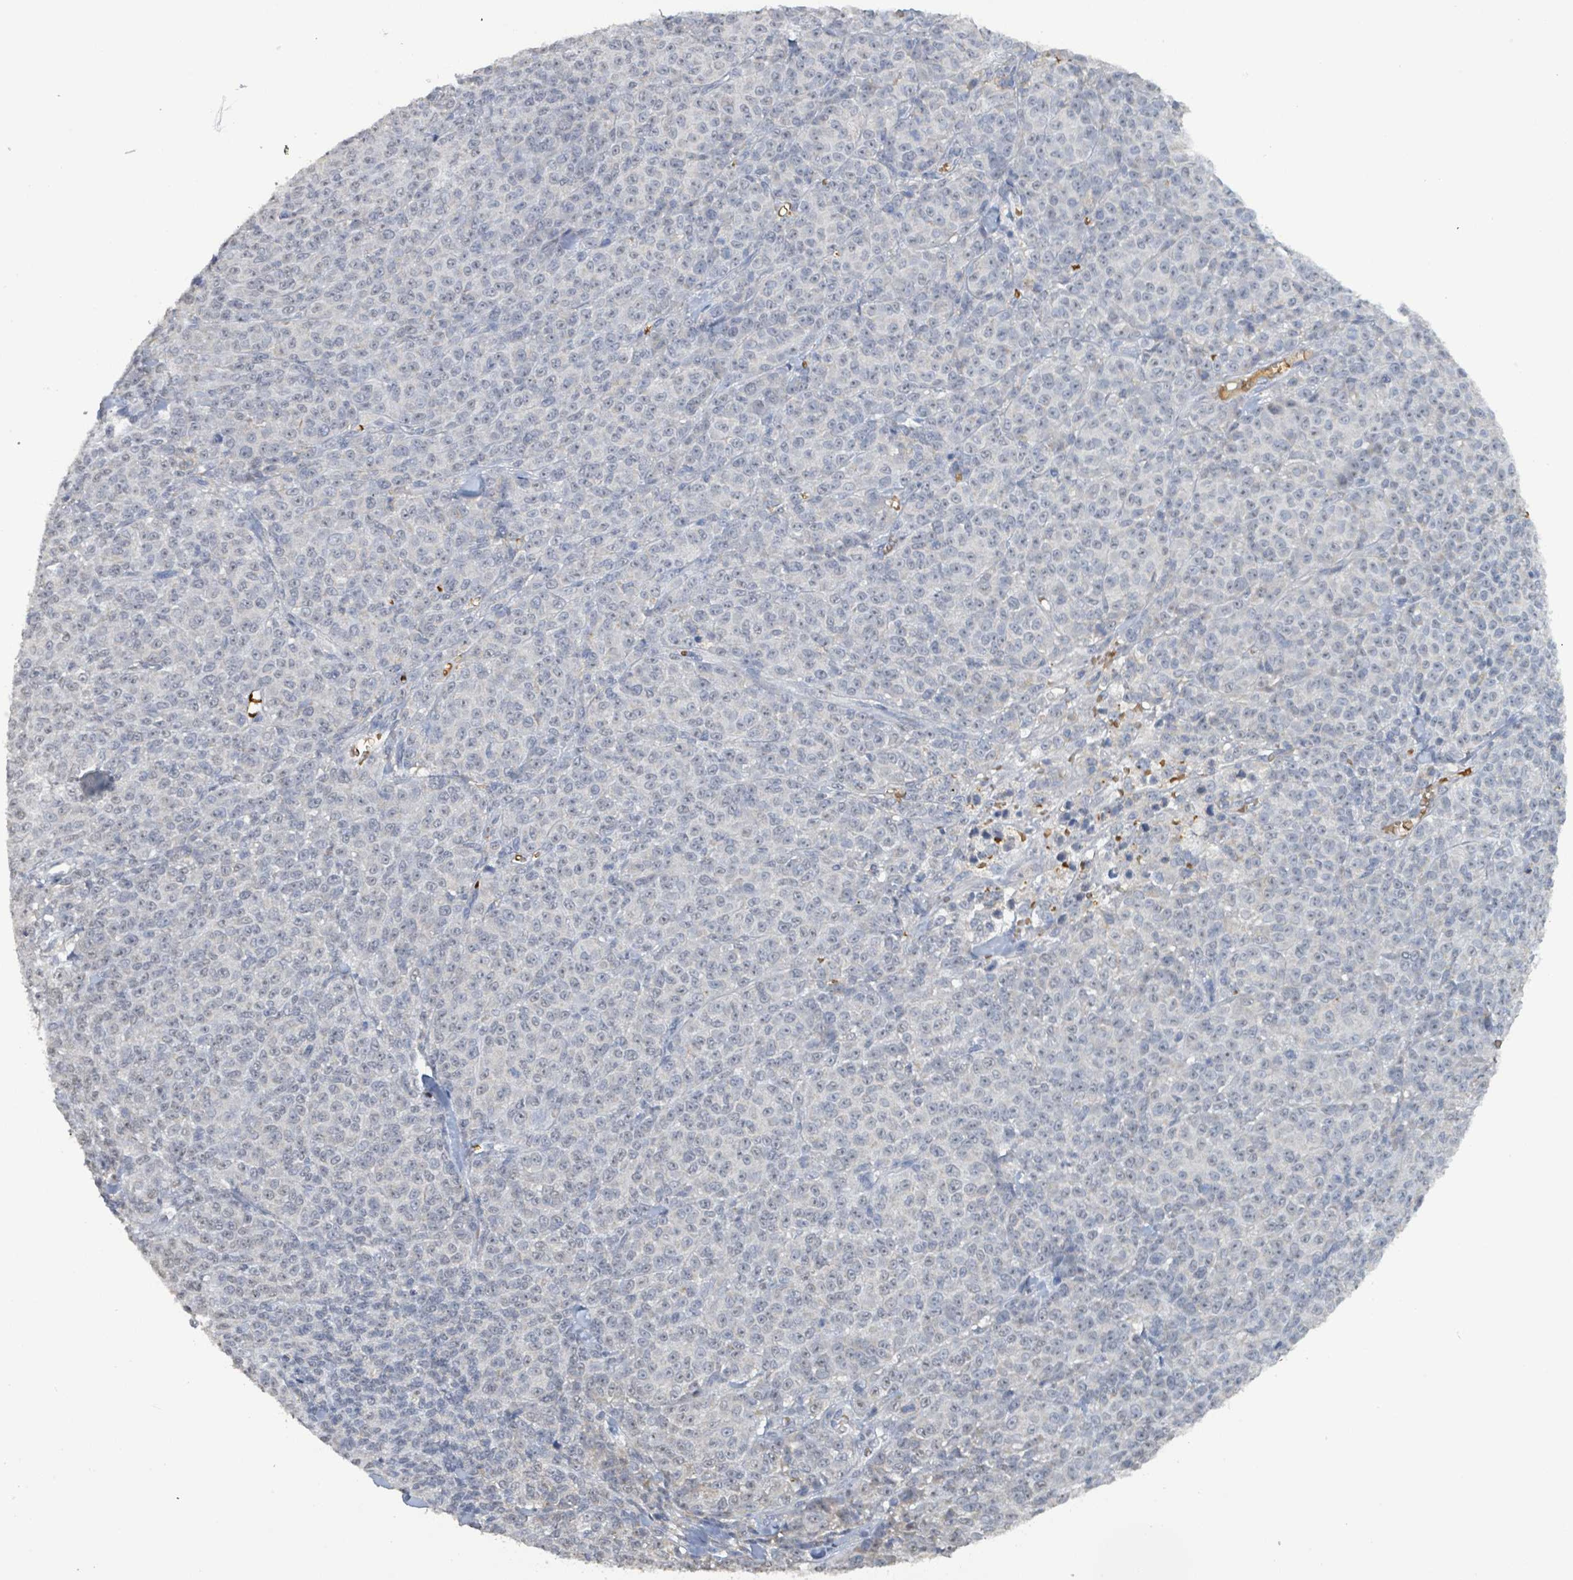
{"staining": {"intensity": "negative", "quantity": "none", "location": "none"}, "tissue": "melanoma", "cell_type": "Tumor cells", "image_type": "cancer", "snomed": [{"axis": "morphology", "description": "Normal tissue, NOS"}, {"axis": "morphology", "description": "Malignant melanoma, NOS"}, {"axis": "topography", "description": "Skin"}], "caption": "Melanoma was stained to show a protein in brown. There is no significant staining in tumor cells. (DAB immunohistochemistry (IHC) visualized using brightfield microscopy, high magnification).", "gene": "SEBOX", "patient": {"sex": "female", "age": 34}}